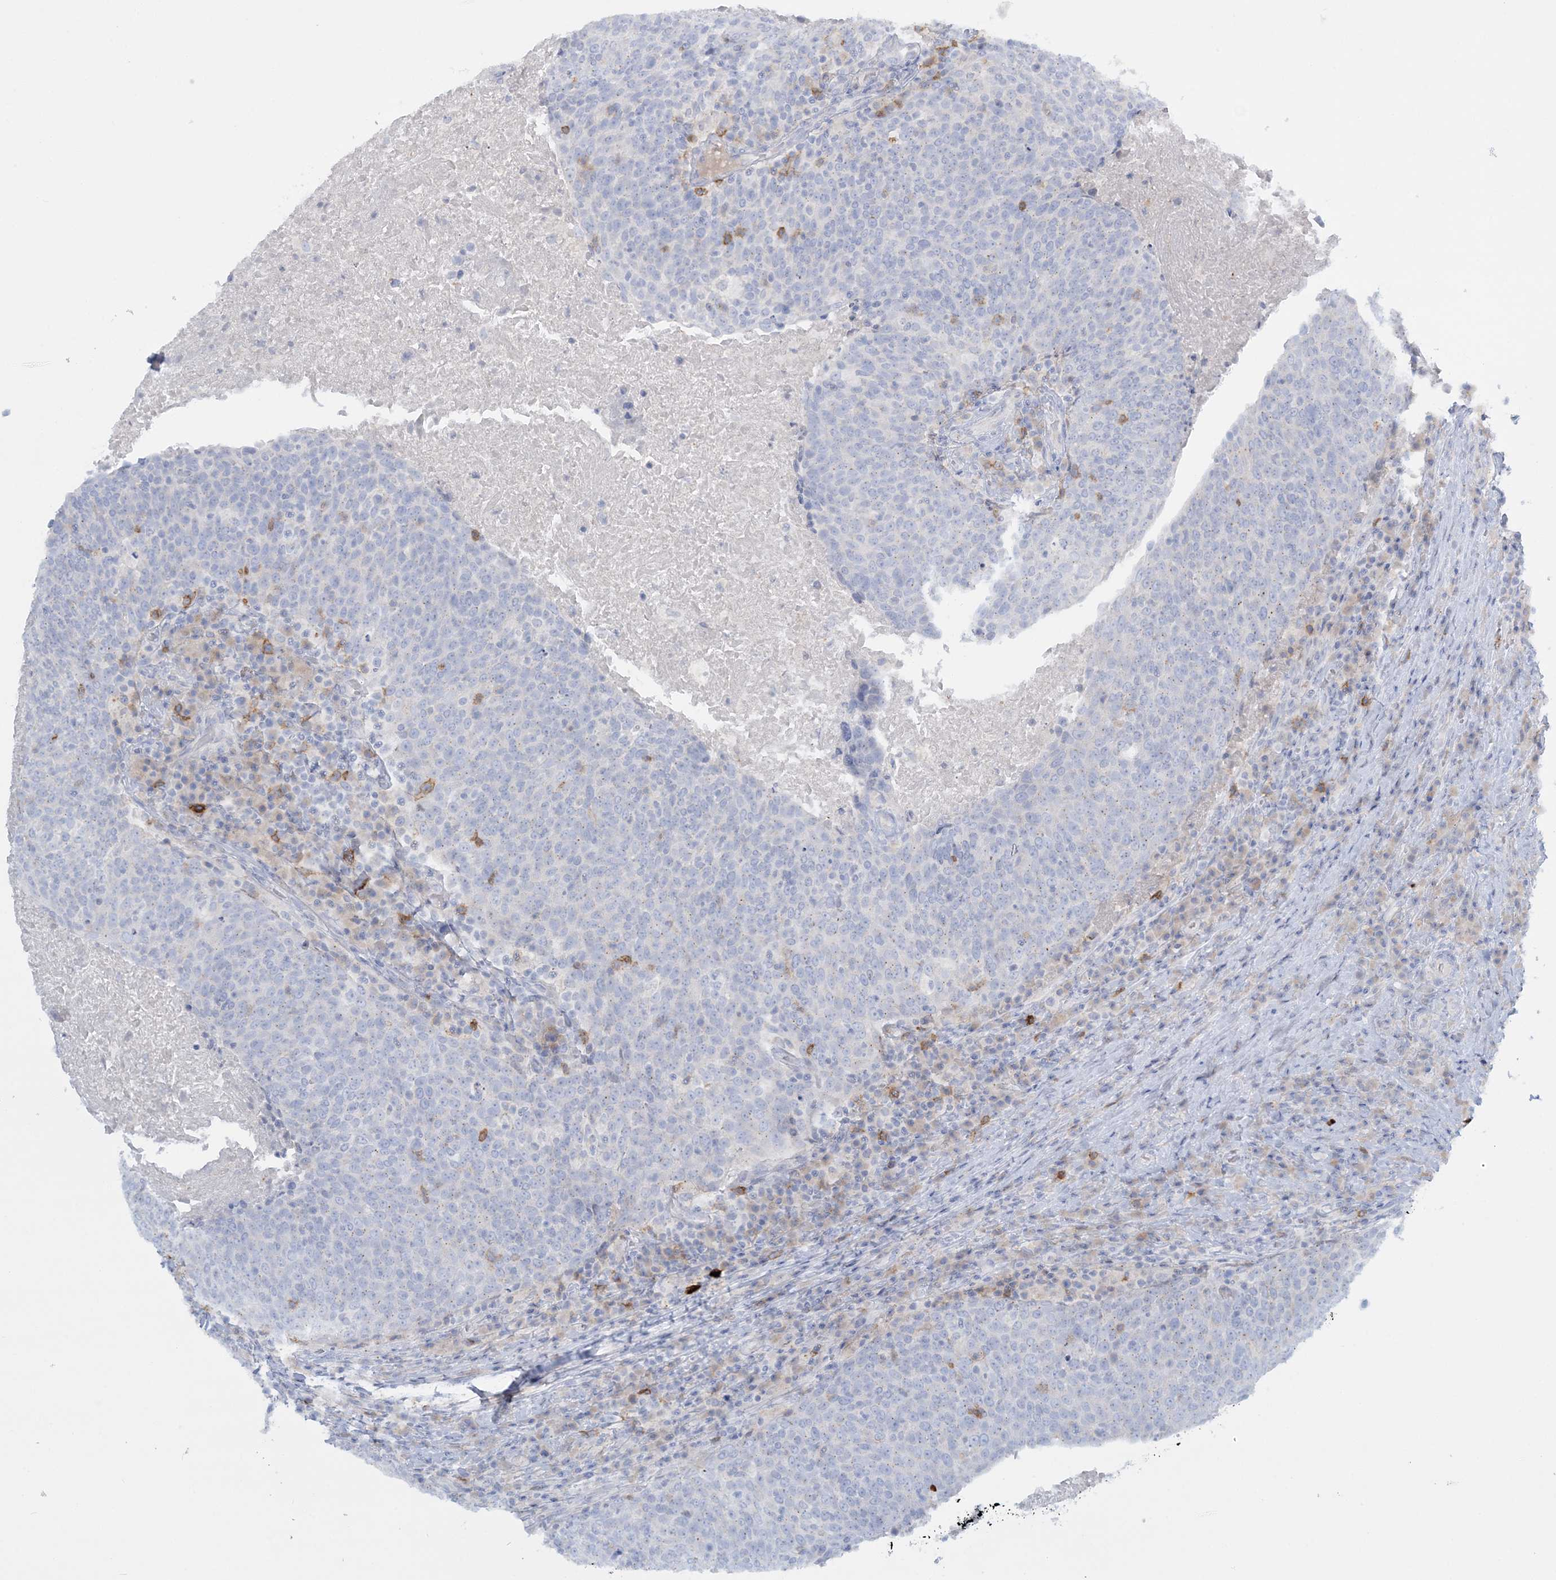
{"staining": {"intensity": "negative", "quantity": "none", "location": "none"}, "tissue": "head and neck cancer", "cell_type": "Tumor cells", "image_type": "cancer", "snomed": [{"axis": "morphology", "description": "Squamous cell carcinoma, NOS"}, {"axis": "morphology", "description": "Squamous cell carcinoma, metastatic, NOS"}, {"axis": "topography", "description": "Lymph node"}, {"axis": "topography", "description": "Head-Neck"}], "caption": "An immunohistochemistry (IHC) histopathology image of head and neck squamous cell carcinoma is shown. There is no staining in tumor cells of head and neck squamous cell carcinoma.", "gene": "WDSUB1", "patient": {"sex": "male", "age": 62}}